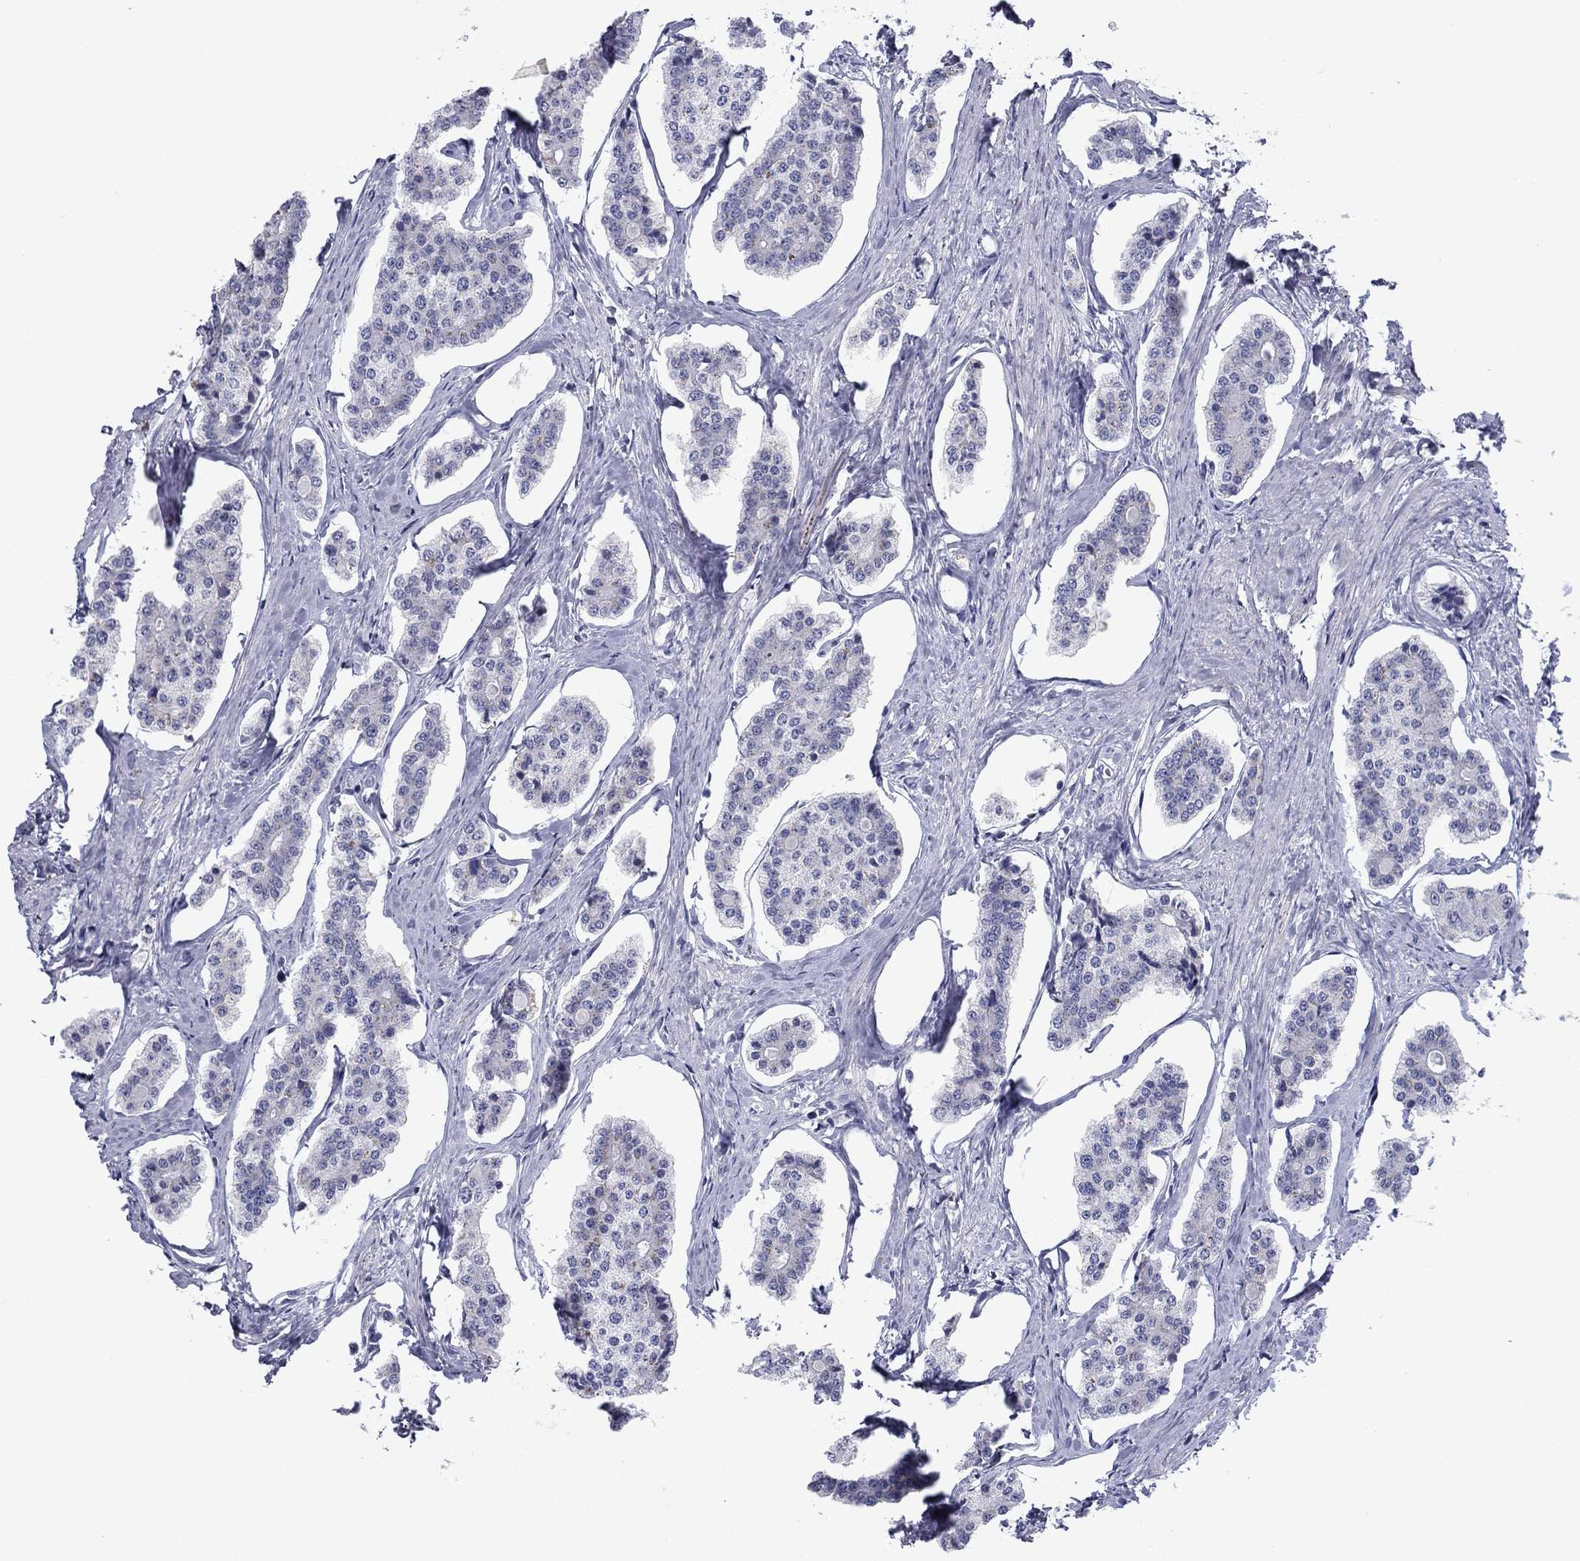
{"staining": {"intensity": "negative", "quantity": "none", "location": "none"}, "tissue": "carcinoid", "cell_type": "Tumor cells", "image_type": "cancer", "snomed": [{"axis": "morphology", "description": "Carcinoid, malignant, NOS"}, {"axis": "topography", "description": "Small intestine"}], "caption": "Protein analysis of carcinoid shows no significant staining in tumor cells.", "gene": "TMPRSS11A", "patient": {"sex": "female", "age": 65}}